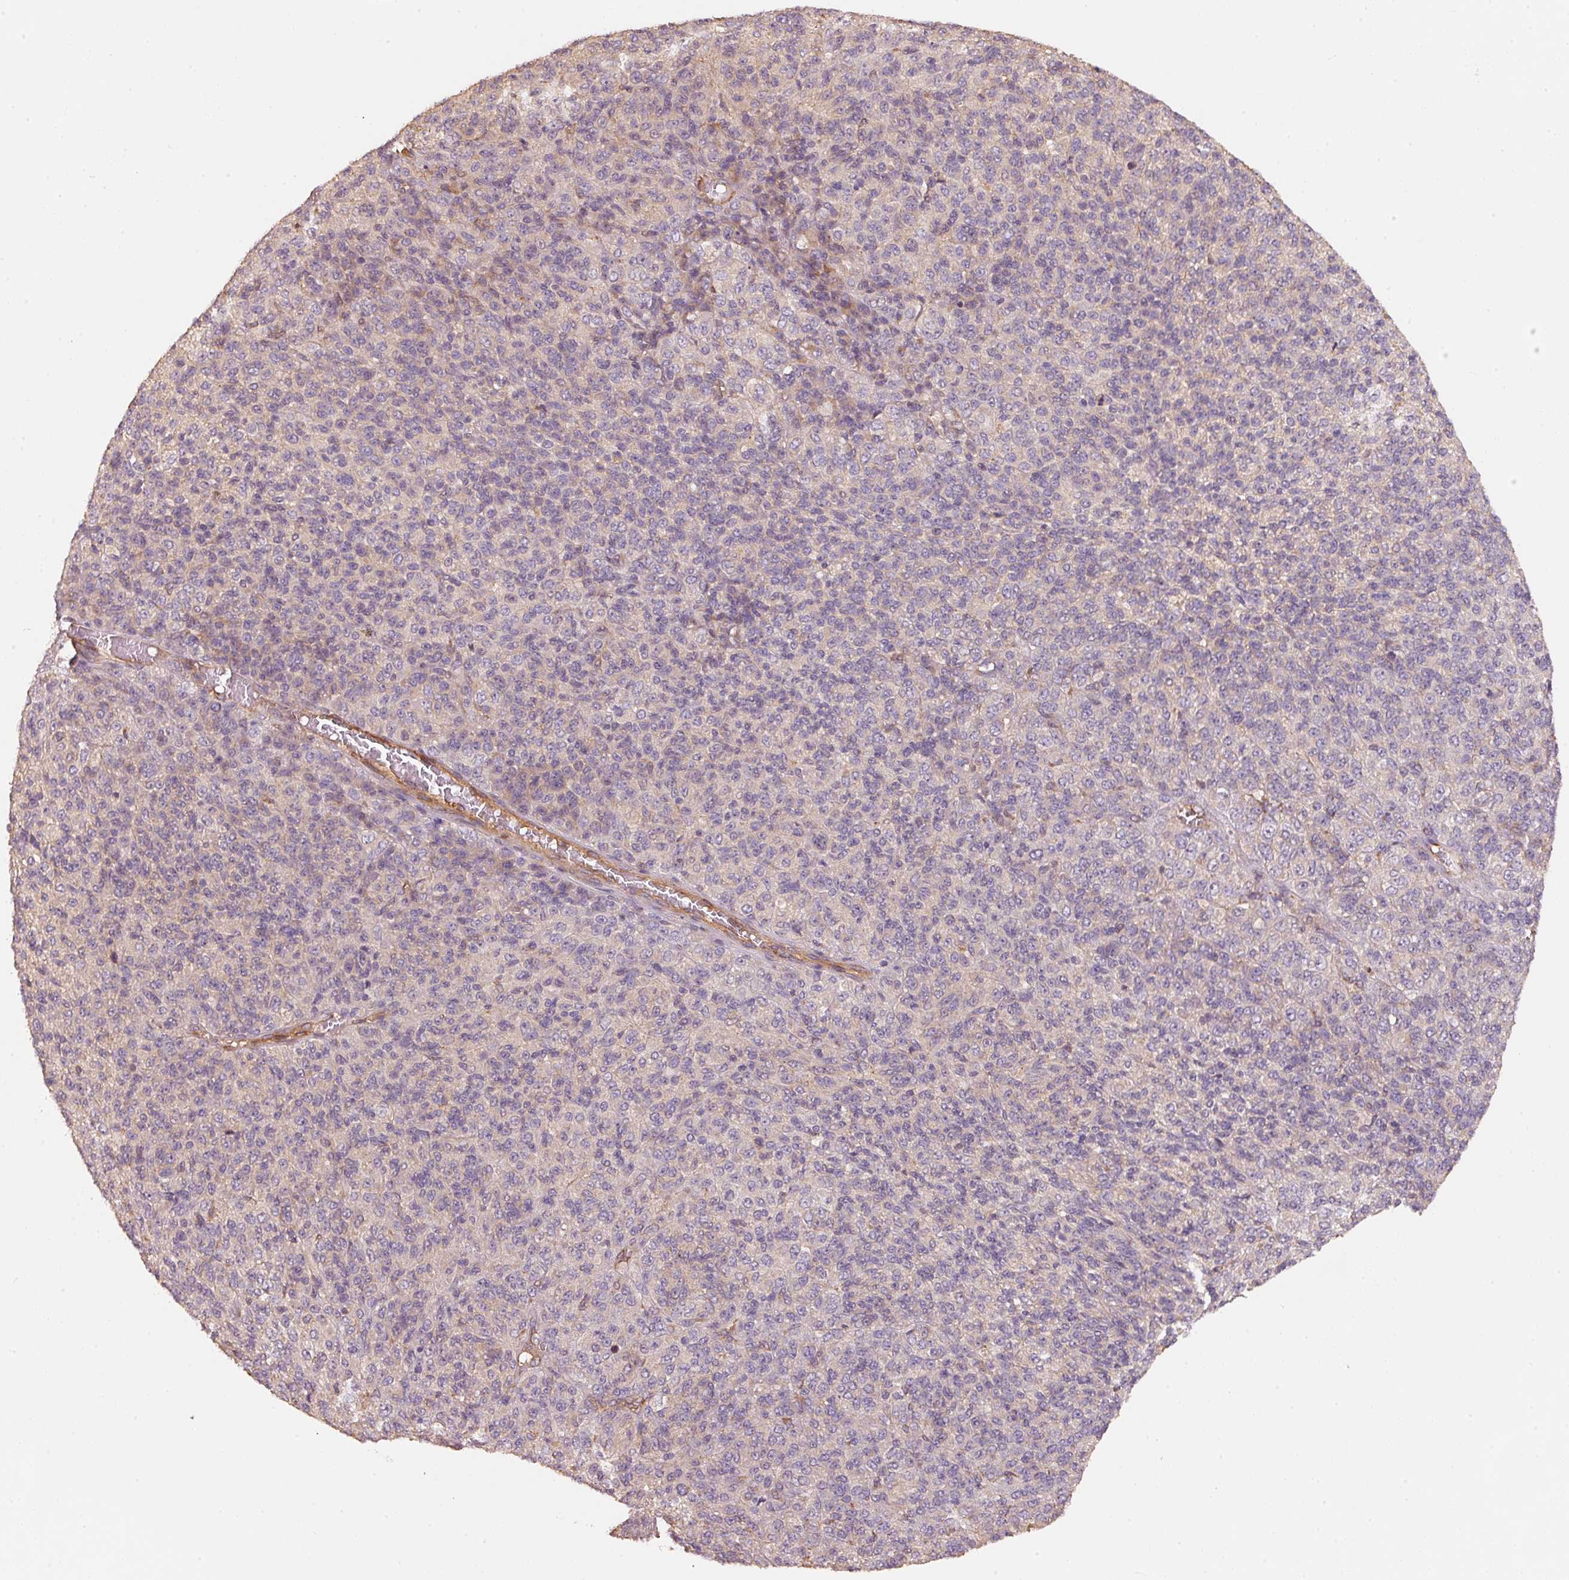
{"staining": {"intensity": "negative", "quantity": "none", "location": "none"}, "tissue": "melanoma", "cell_type": "Tumor cells", "image_type": "cancer", "snomed": [{"axis": "morphology", "description": "Malignant melanoma, Metastatic site"}, {"axis": "topography", "description": "Brain"}], "caption": "Tumor cells are negative for brown protein staining in malignant melanoma (metastatic site).", "gene": "CEP95", "patient": {"sex": "female", "age": 56}}